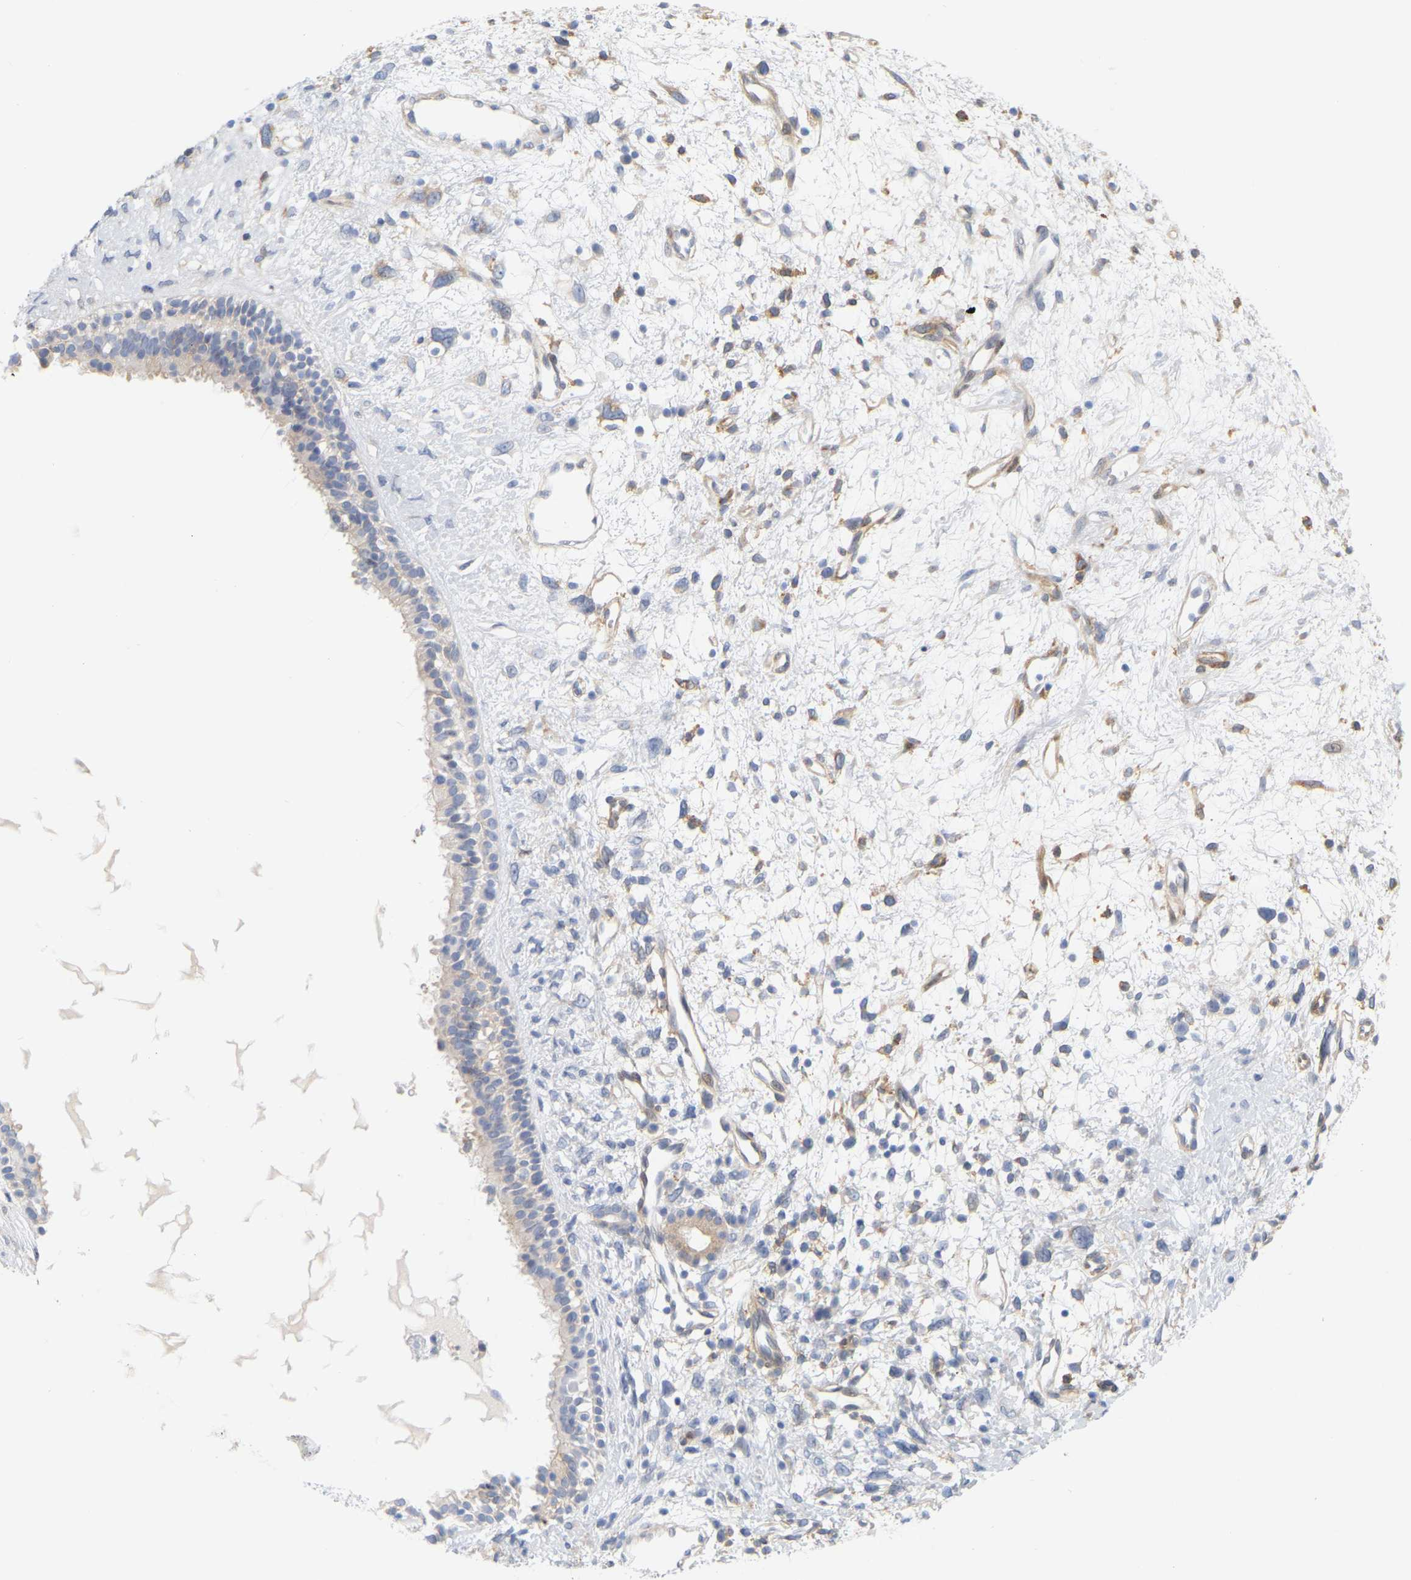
{"staining": {"intensity": "moderate", "quantity": "25%-75%", "location": "cytoplasmic/membranous"}, "tissue": "nasopharynx", "cell_type": "Respiratory epithelial cells", "image_type": "normal", "snomed": [{"axis": "morphology", "description": "Normal tissue, NOS"}, {"axis": "topography", "description": "Nasopharynx"}], "caption": "The image displays a brown stain indicating the presence of a protein in the cytoplasmic/membranous of respiratory epithelial cells in nasopharynx. The staining was performed using DAB, with brown indicating positive protein expression. Nuclei are stained blue with hematoxylin.", "gene": "RAPH1", "patient": {"sex": "male", "age": 22}}